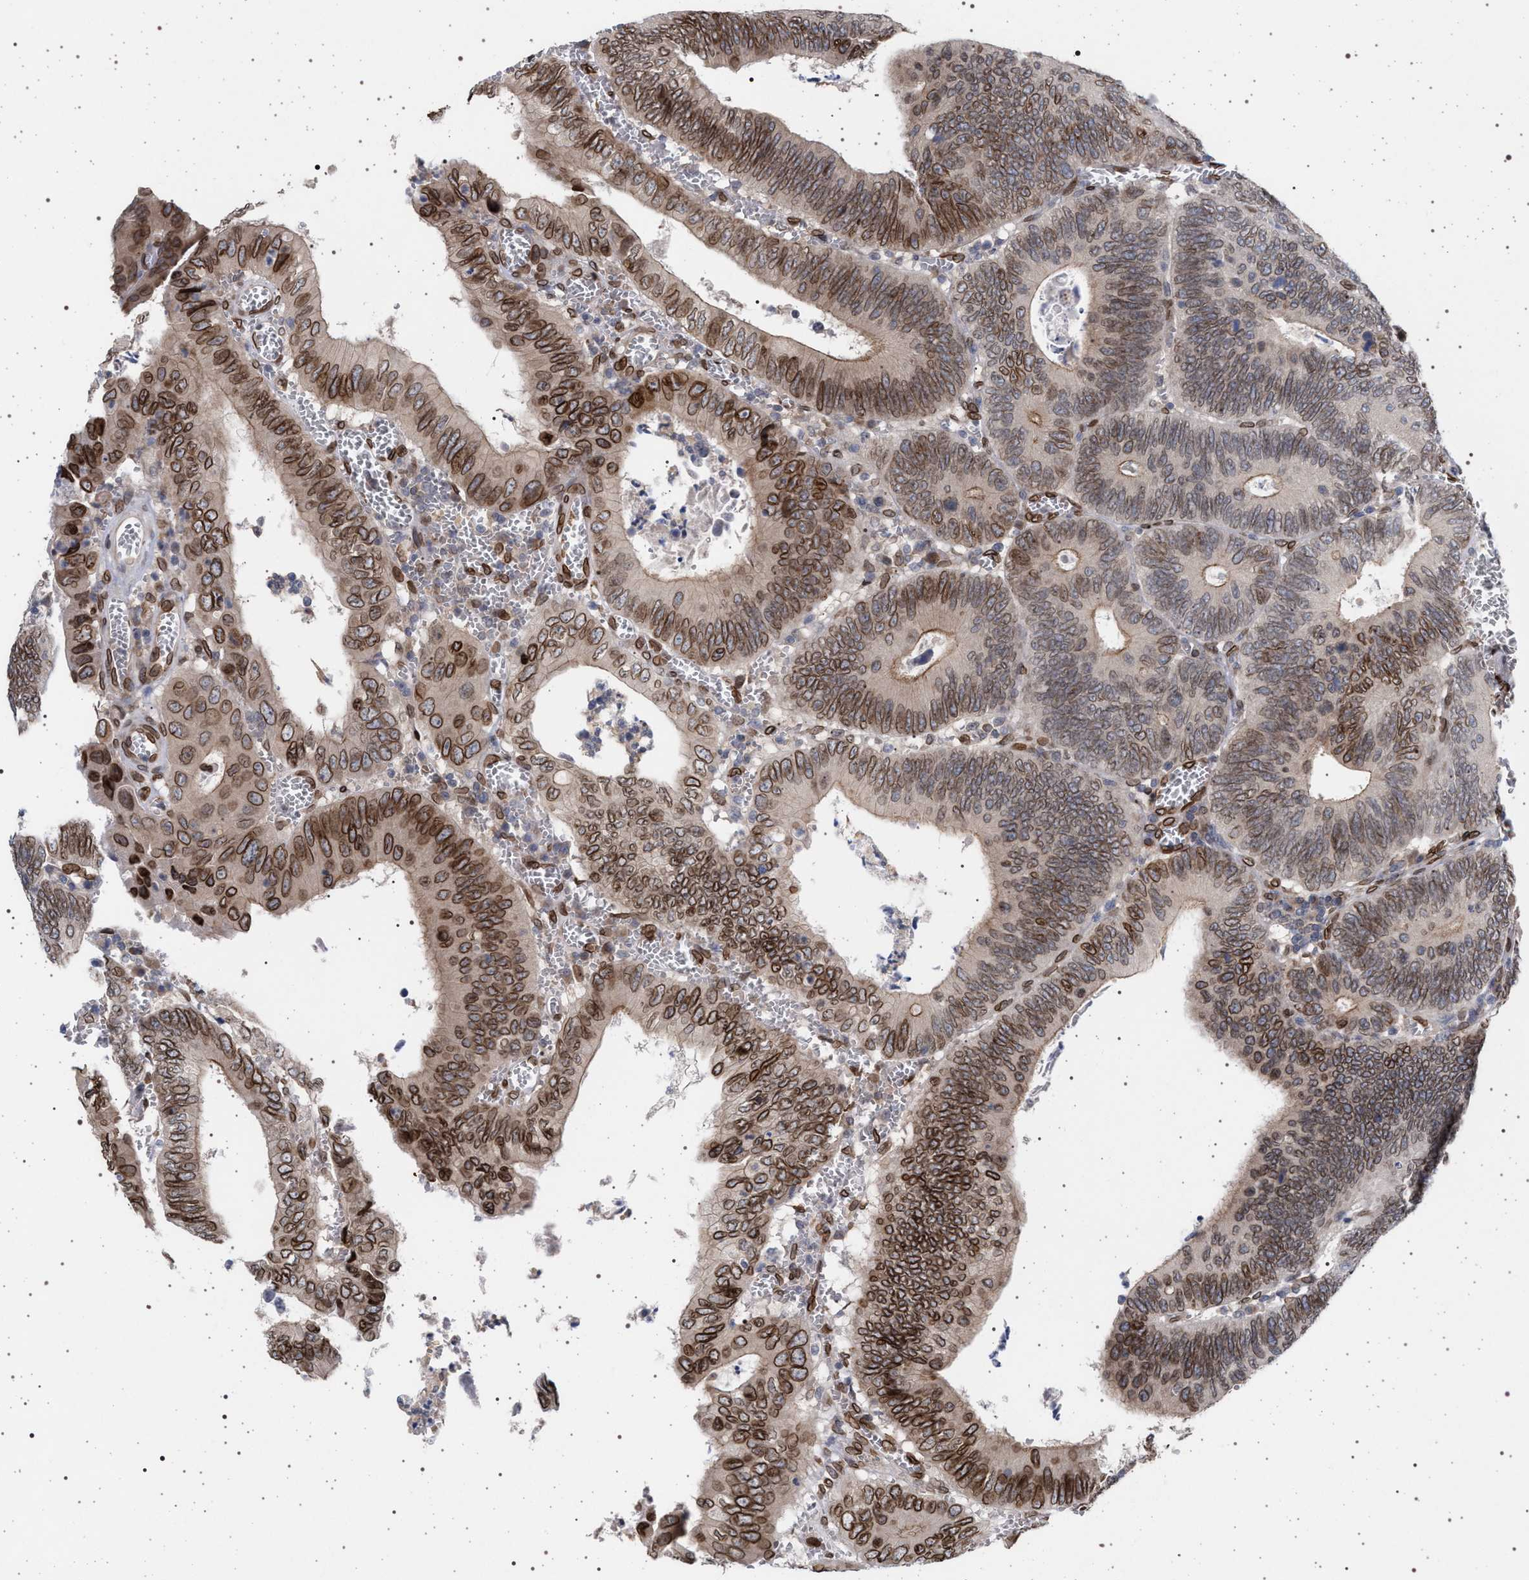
{"staining": {"intensity": "moderate", "quantity": ">75%", "location": "cytoplasmic/membranous,nuclear"}, "tissue": "colorectal cancer", "cell_type": "Tumor cells", "image_type": "cancer", "snomed": [{"axis": "morphology", "description": "Inflammation, NOS"}, {"axis": "morphology", "description": "Adenocarcinoma, NOS"}, {"axis": "topography", "description": "Colon"}], "caption": "The histopathology image demonstrates immunohistochemical staining of adenocarcinoma (colorectal). There is moderate cytoplasmic/membranous and nuclear staining is present in approximately >75% of tumor cells. (Brightfield microscopy of DAB IHC at high magnification).", "gene": "ING2", "patient": {"sex": "male", "age": 72}}